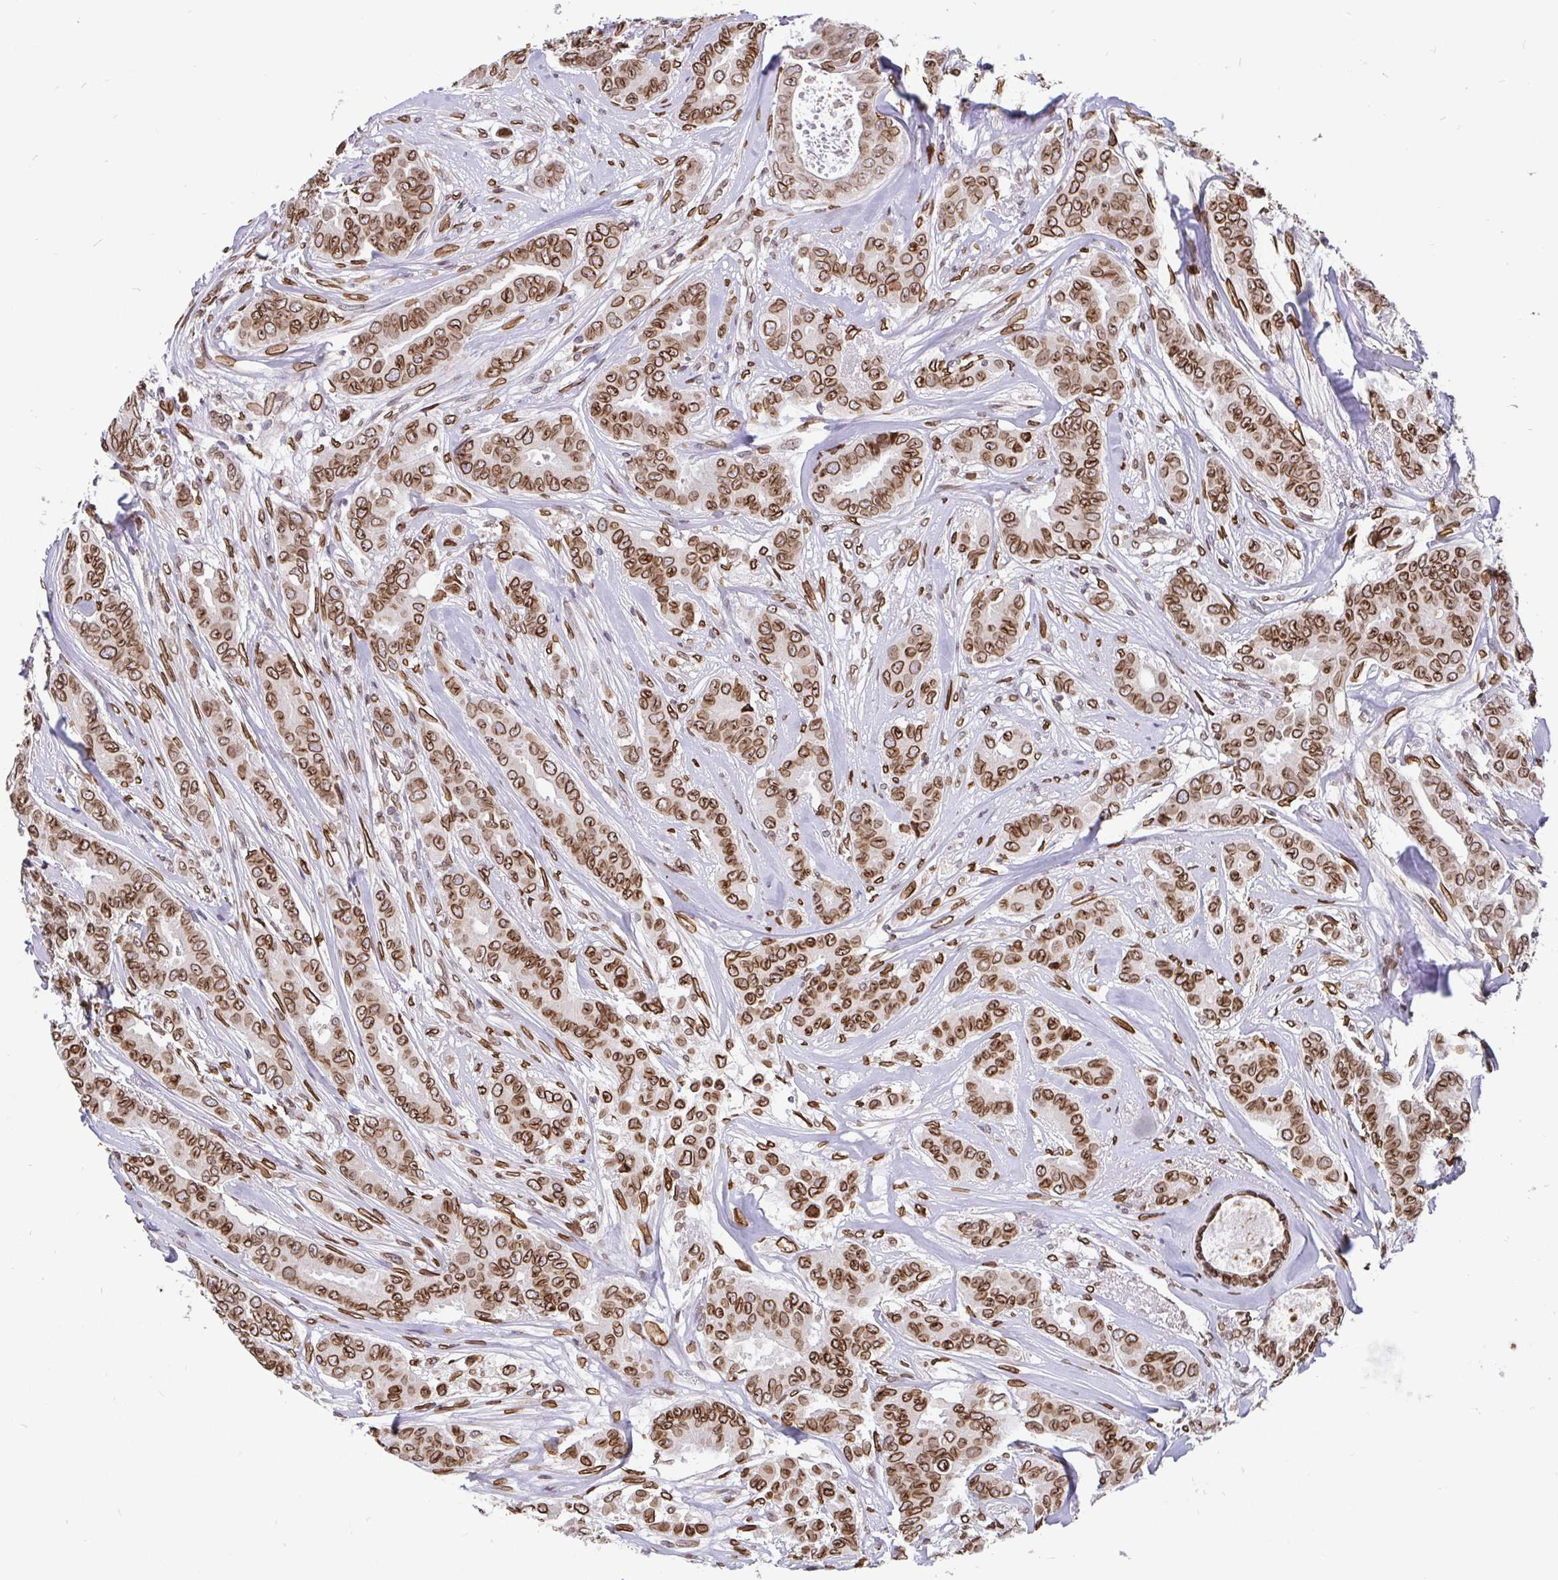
{"staining": {"intensity": "moderate", "quantity": ">75%", "location": "cytoplasmic/membranous,nuclear"}, "tissue": "breast cancer", "cell_type": "Tumor cells", "image_type": "cancer", "snomed": [{"axis": "morphology", "description": "Duct carcinoma"}, {"axis": "topography", "description": "Breast"}], "caption": "Breast cancer tissue reveals moderate cytoplasmic/membranous and nuclear positivity in about >75% of tumor cells, visualized by immunohistochemistry. The staining was performed using DAB (3,3'-diaminobenzidine) to visualize the protein expression in brown, while the nuclei were stained in blue with hematoxylin (Magnification: 20x).", "gene": "EMD", "patient": {"sex": "female", "age": 45}}